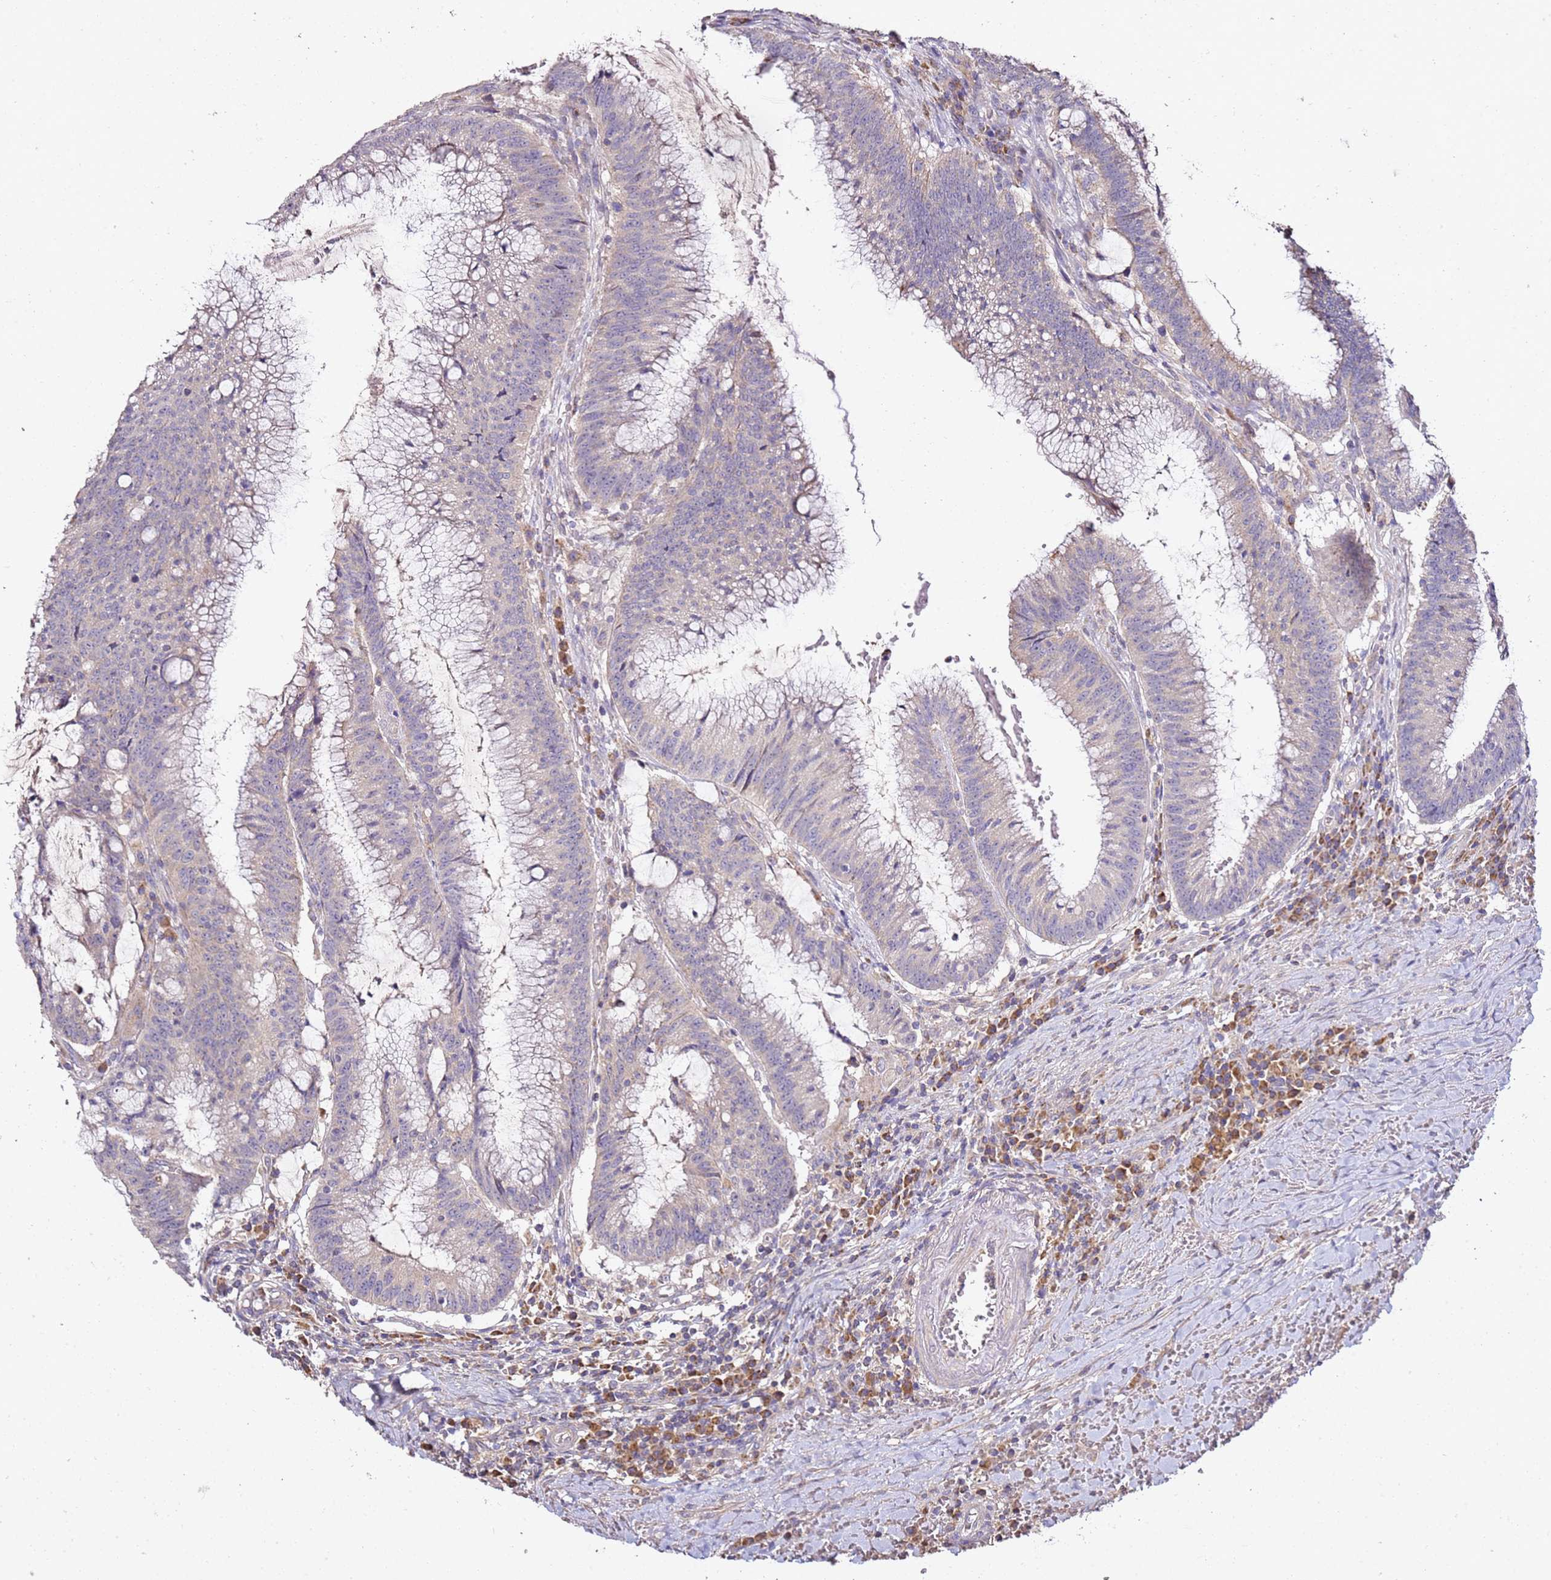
{"staining": {"intensity": "negative", "quantity": "none", "location": "none"}, "tissue": "colorectal cancer", "cell_type": "Tumor cells", "image_type": "cancer", "snomed": [{"axis": "morphology", "description": "Adenocarcinoma, NOS"}, {"axis": "topography", "description": "Rectum"}], "caption": "The micrograph exhibits no significant expression in tumor cells of adenocarcinoma (colorectal).", "gene": "OR2B11", "patient": {"sex": "female", "age": 77}}